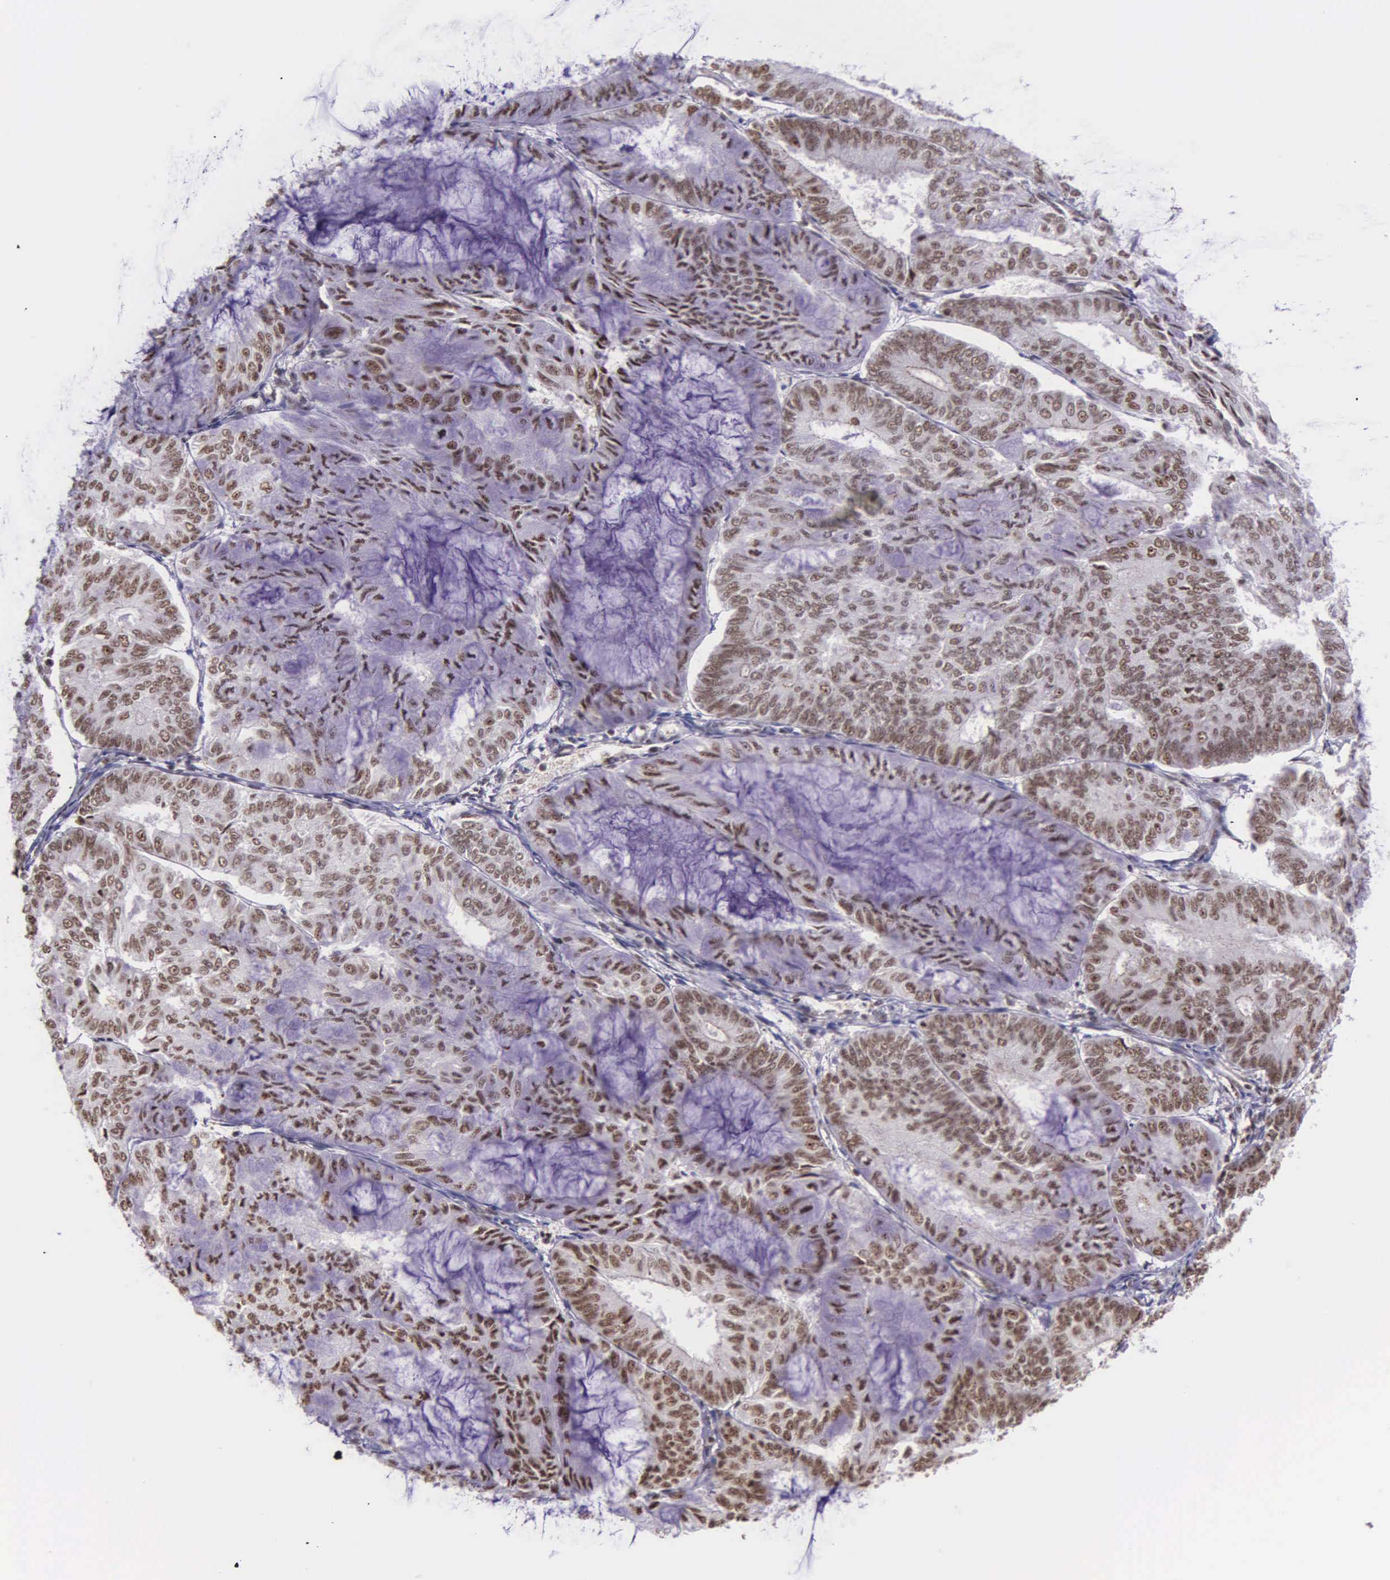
{"staining": {"intensity": "moderate", "quantity": ">75%", "location": "nuclear"}, "tissue": "endometrial cancer", "cell_type": "Tumor cells", "image_type": "cancer", "snomed": [{"axis": "morphology", "description": "Adenocarcinoma, NOS"}, {"axis": "topography", "description": "Endometrium"}], "caption": "Immunohistochemical staining of human endometrial adenocarcinoma exhibits medium levels of moderate nuclear staining in approximately >75% of tumor cells.", "gene": "FAM47A", "patient": {"sex": "female", "age": 59}}